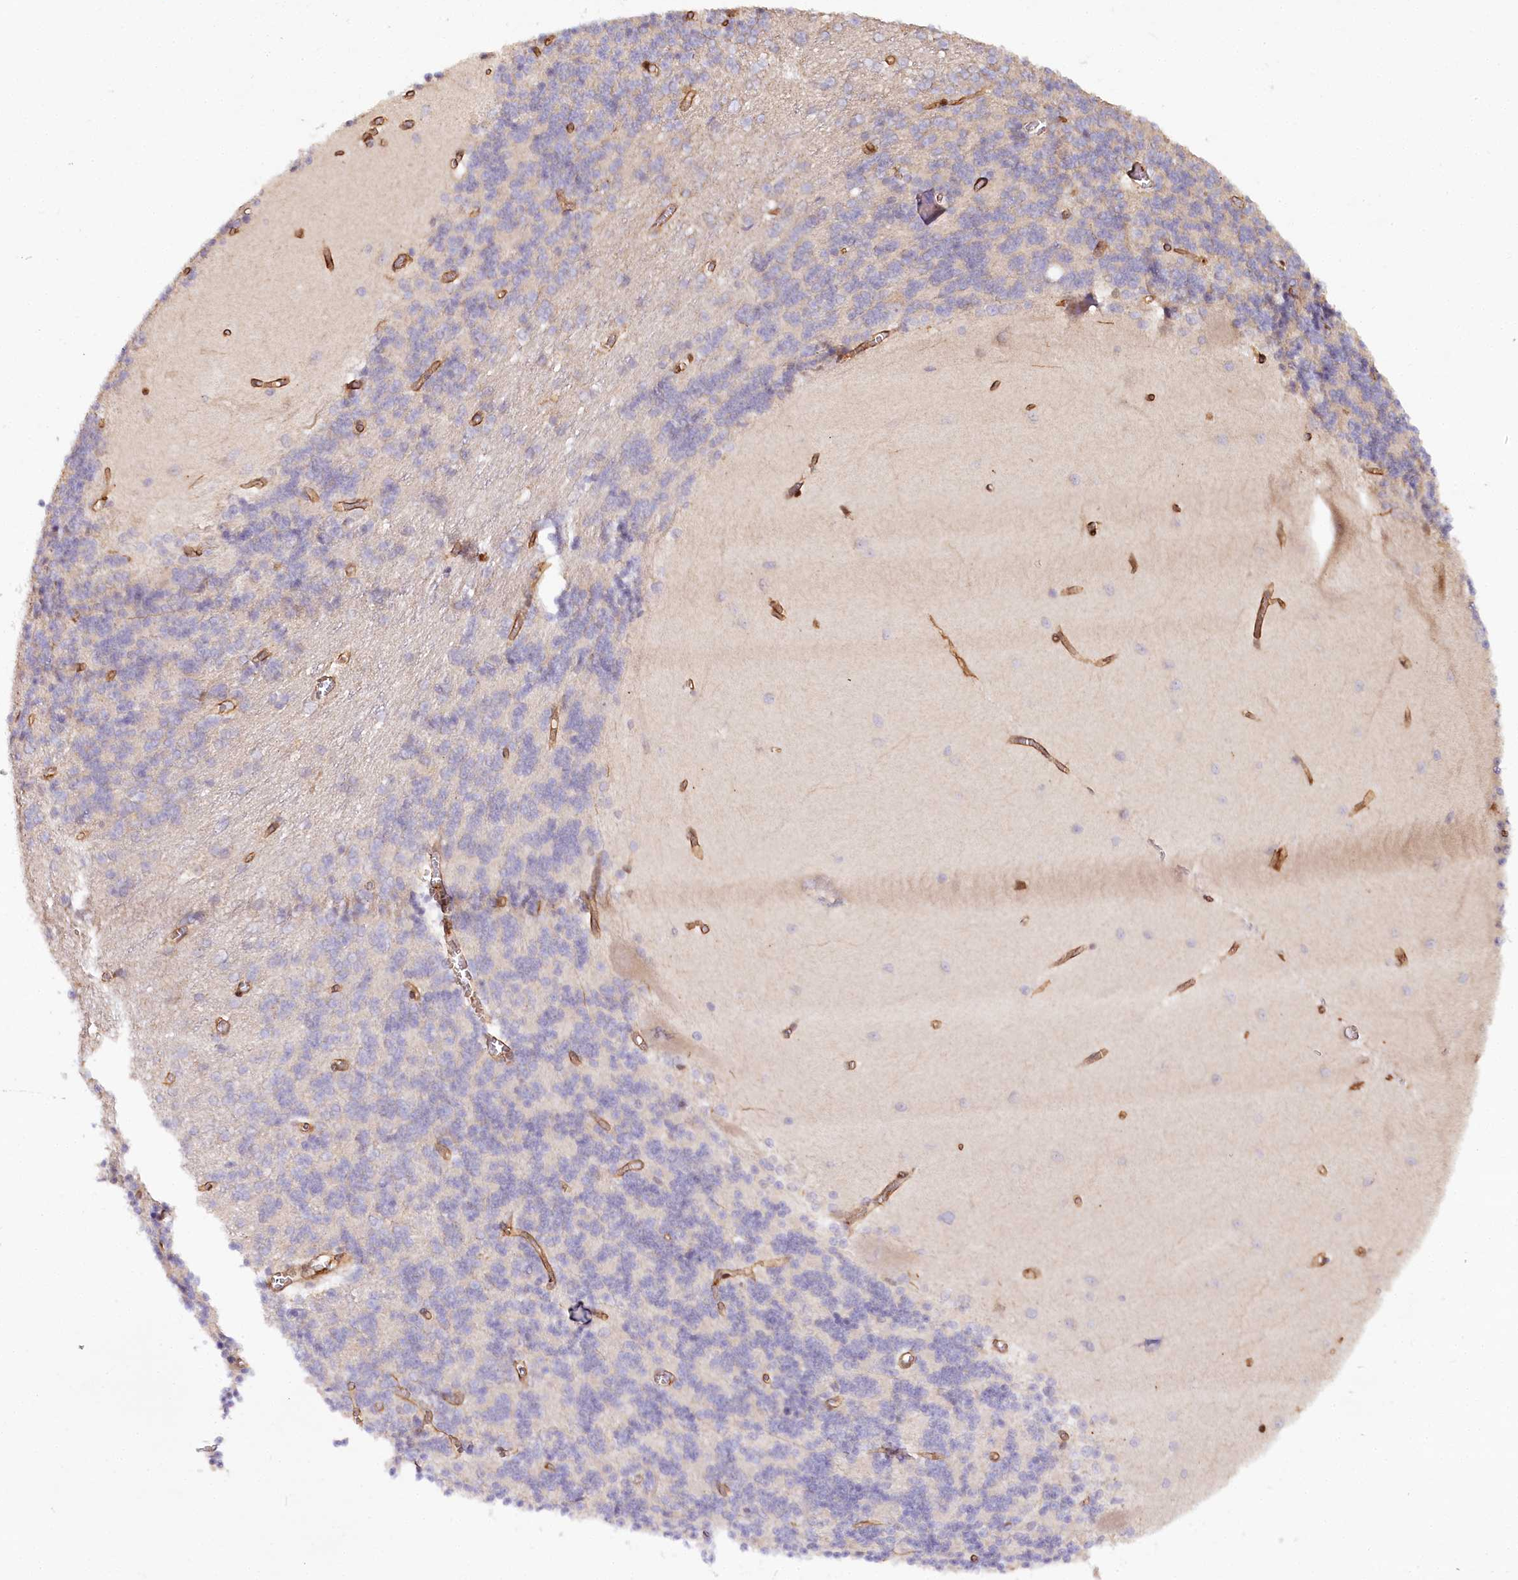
{"staining": {"intensity": "negative", "quantity": "none", "location": "none"}, "tissue": "cerebellum", "cell_type": "Cells in granular layer", "image_type": "normal", "snomed": [{"axis": "morphology", "description": "Normal tissue, NOS"}, {"axis": "topography", "description": "Cerebellum"}], "caption": "This is an IHC histopathology image of unremarkable cerebellum. There is no expression in cells in granular layer.", "gene": "COPG1", "patient": {"sex": "male", "age": 37}}